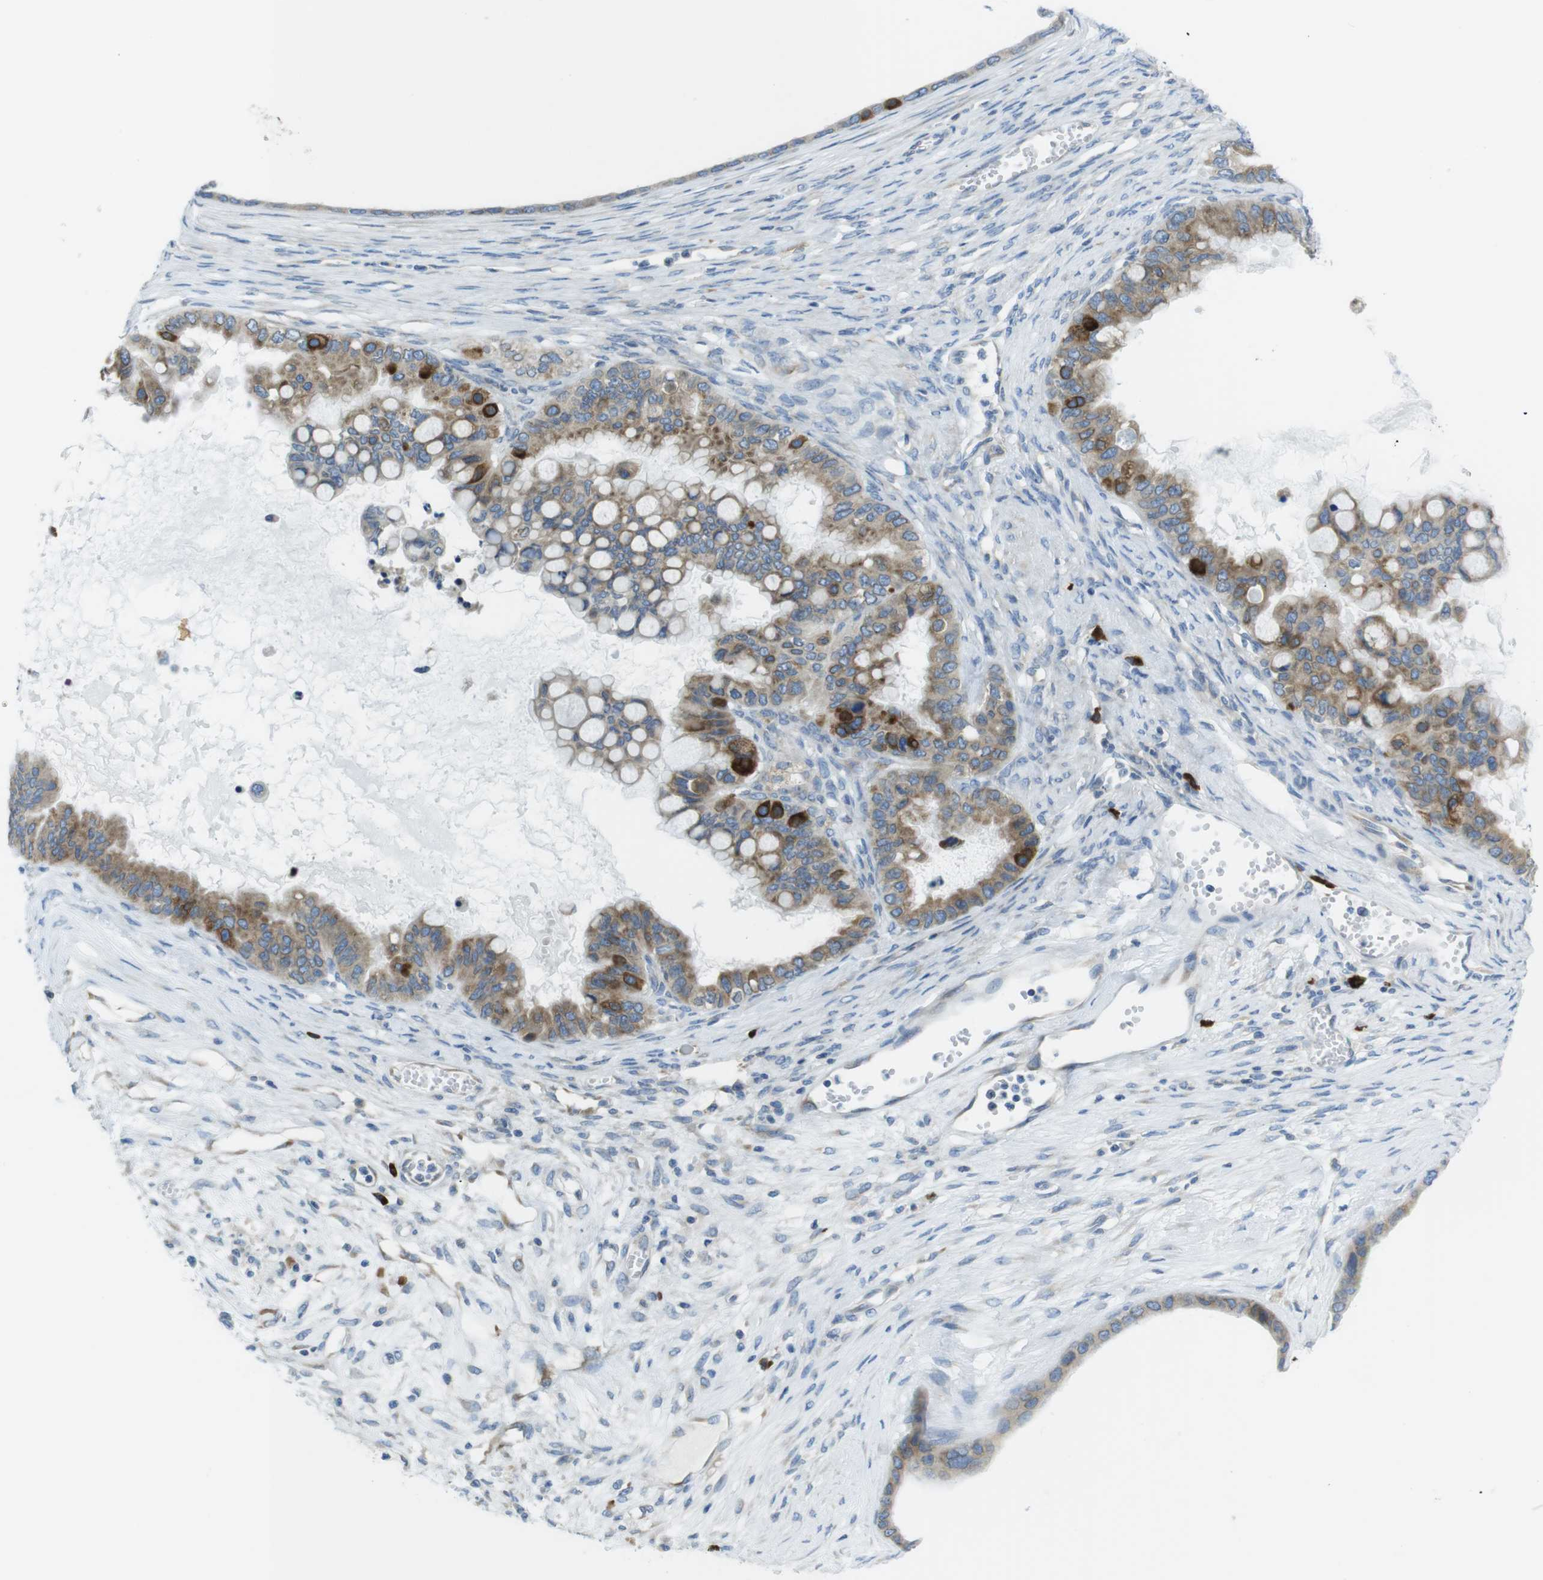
{"staining": {"intensity": "moderate", "quantity": ">75%", "location": "cytoplasmic/membranous"}, "tissue": "ovarian cancer", "cell_type": "Tumor cells", "image_type": "cancer", "snomed": [{"axis": "morphology", "description": "Cystadenocarcinoma, mucinous, NOS"}, {"axis": "topography", "description": "Ovary"}], "caption": "Immunohistochemical staining of human ovarian mucinous cystadenocarcinoma exhibits medium levels of moderate cytoplasmic/membranous protein positivity in about >75% of tumor cells.", "gene": "CLPTM1L", "patient": {"sex": "female", "age": 80}}